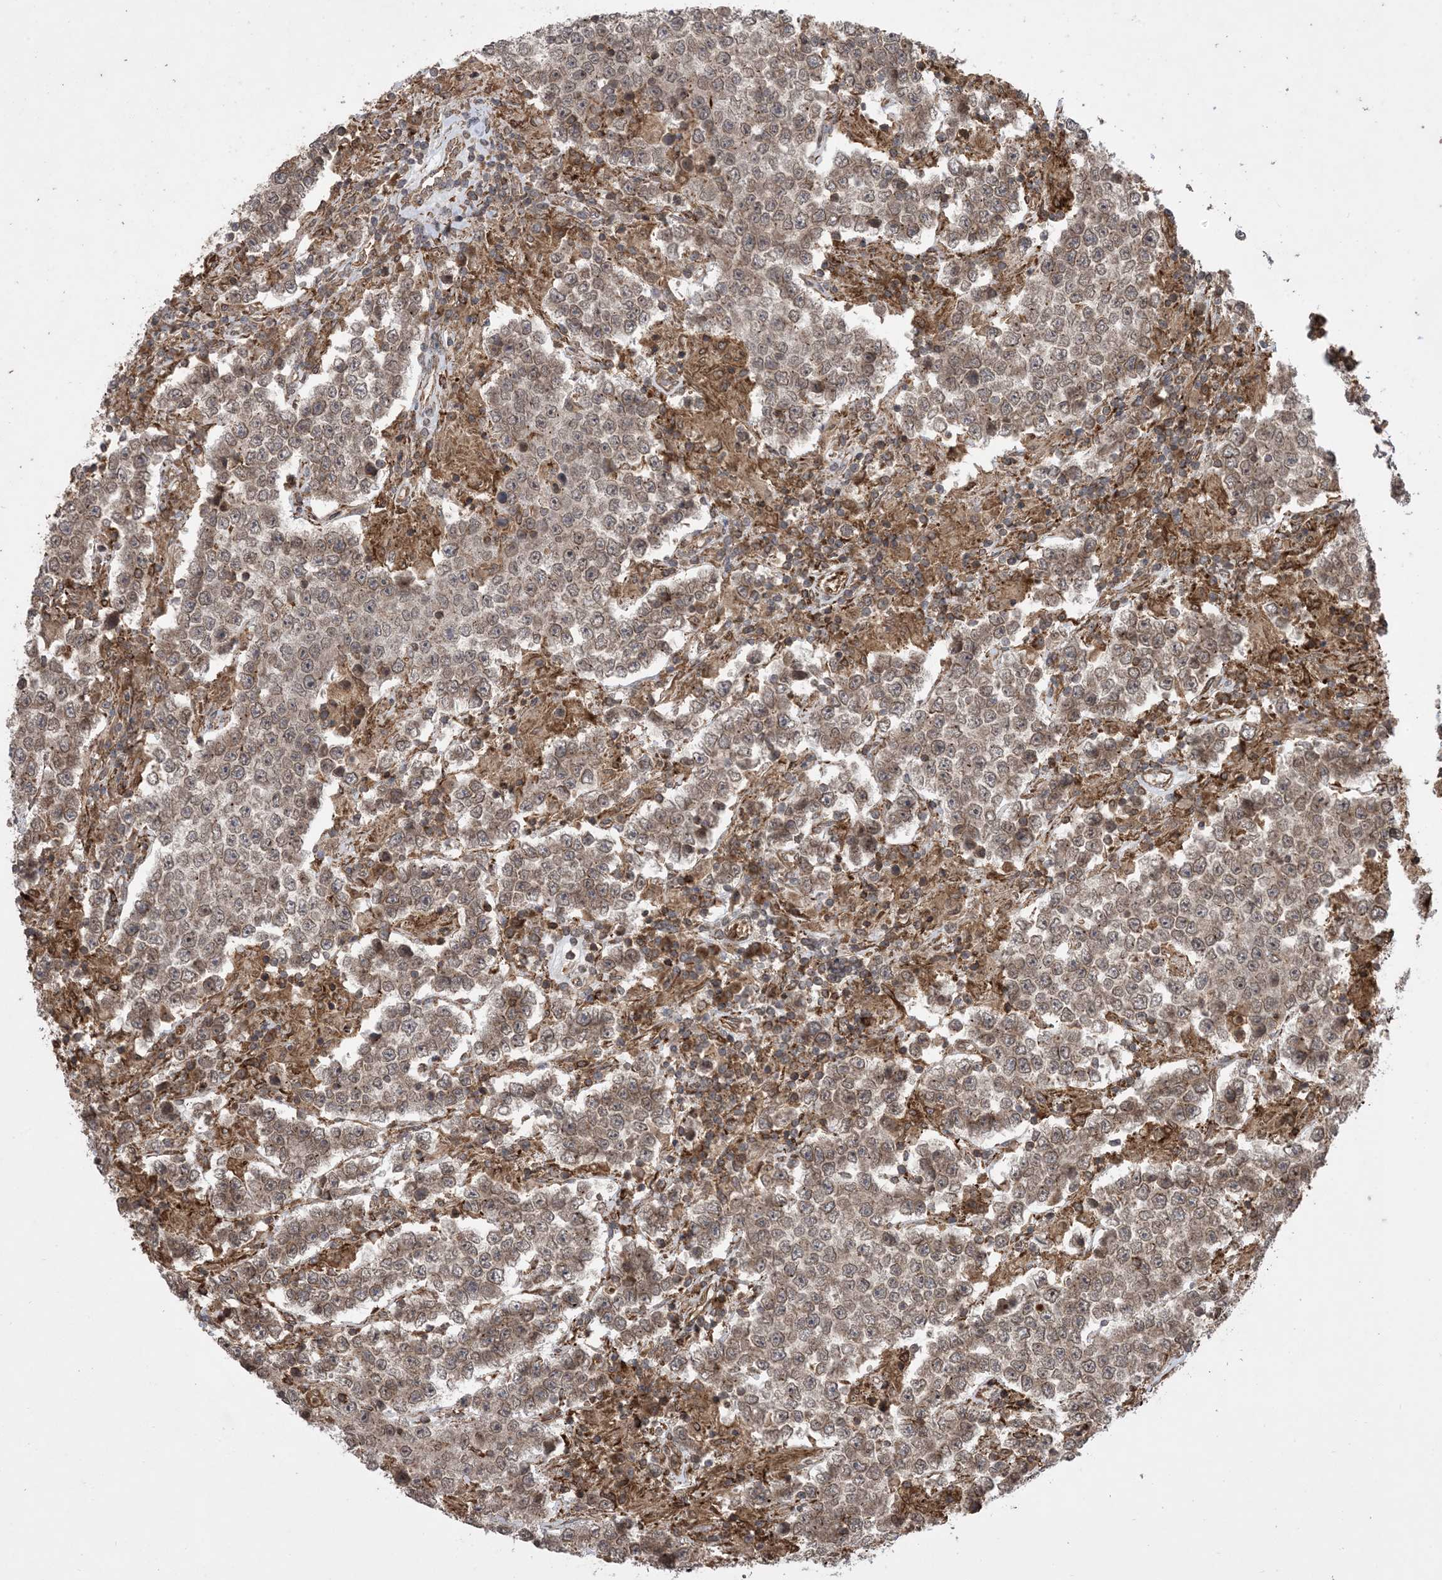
{"staining": {"intensity": "weak", "quantity": ">75%", "location": "cytoplasmic/membranous,nuclear"}, "tissue": "testis cancer", "cell_type": "Tumor cells", "image_type": "cancer", "snomed": [{"axis": "morphology", "description": "Normal tissue, NOS"}, {"axis": "morphology", "description": "Urothelial carcinoma, High grade"}, {"axis": "morphology", "description": "Seminoma, NOS"}, {"axis": "morphology", "description": "Carcinoma, Embryonal, NOS"}, {"axis": "topography", "description": "Urinary bladder"}, {"axis": "topography", "description": "Testis"}], "caption": "A histopathology image of urothelial carcinoma (high-grade) (testis) stained for a protein reveals weak cytoplasmic/membranous and nuclear brown staining in tumor cells. The staining was performed using DAB to visualize the protein expression in brown, while the nuclei were stained in blue with hematoxylin (Magnification: 20x).", "gene": "ZNF511", "patient": {"sex": "male", "age": 41}}